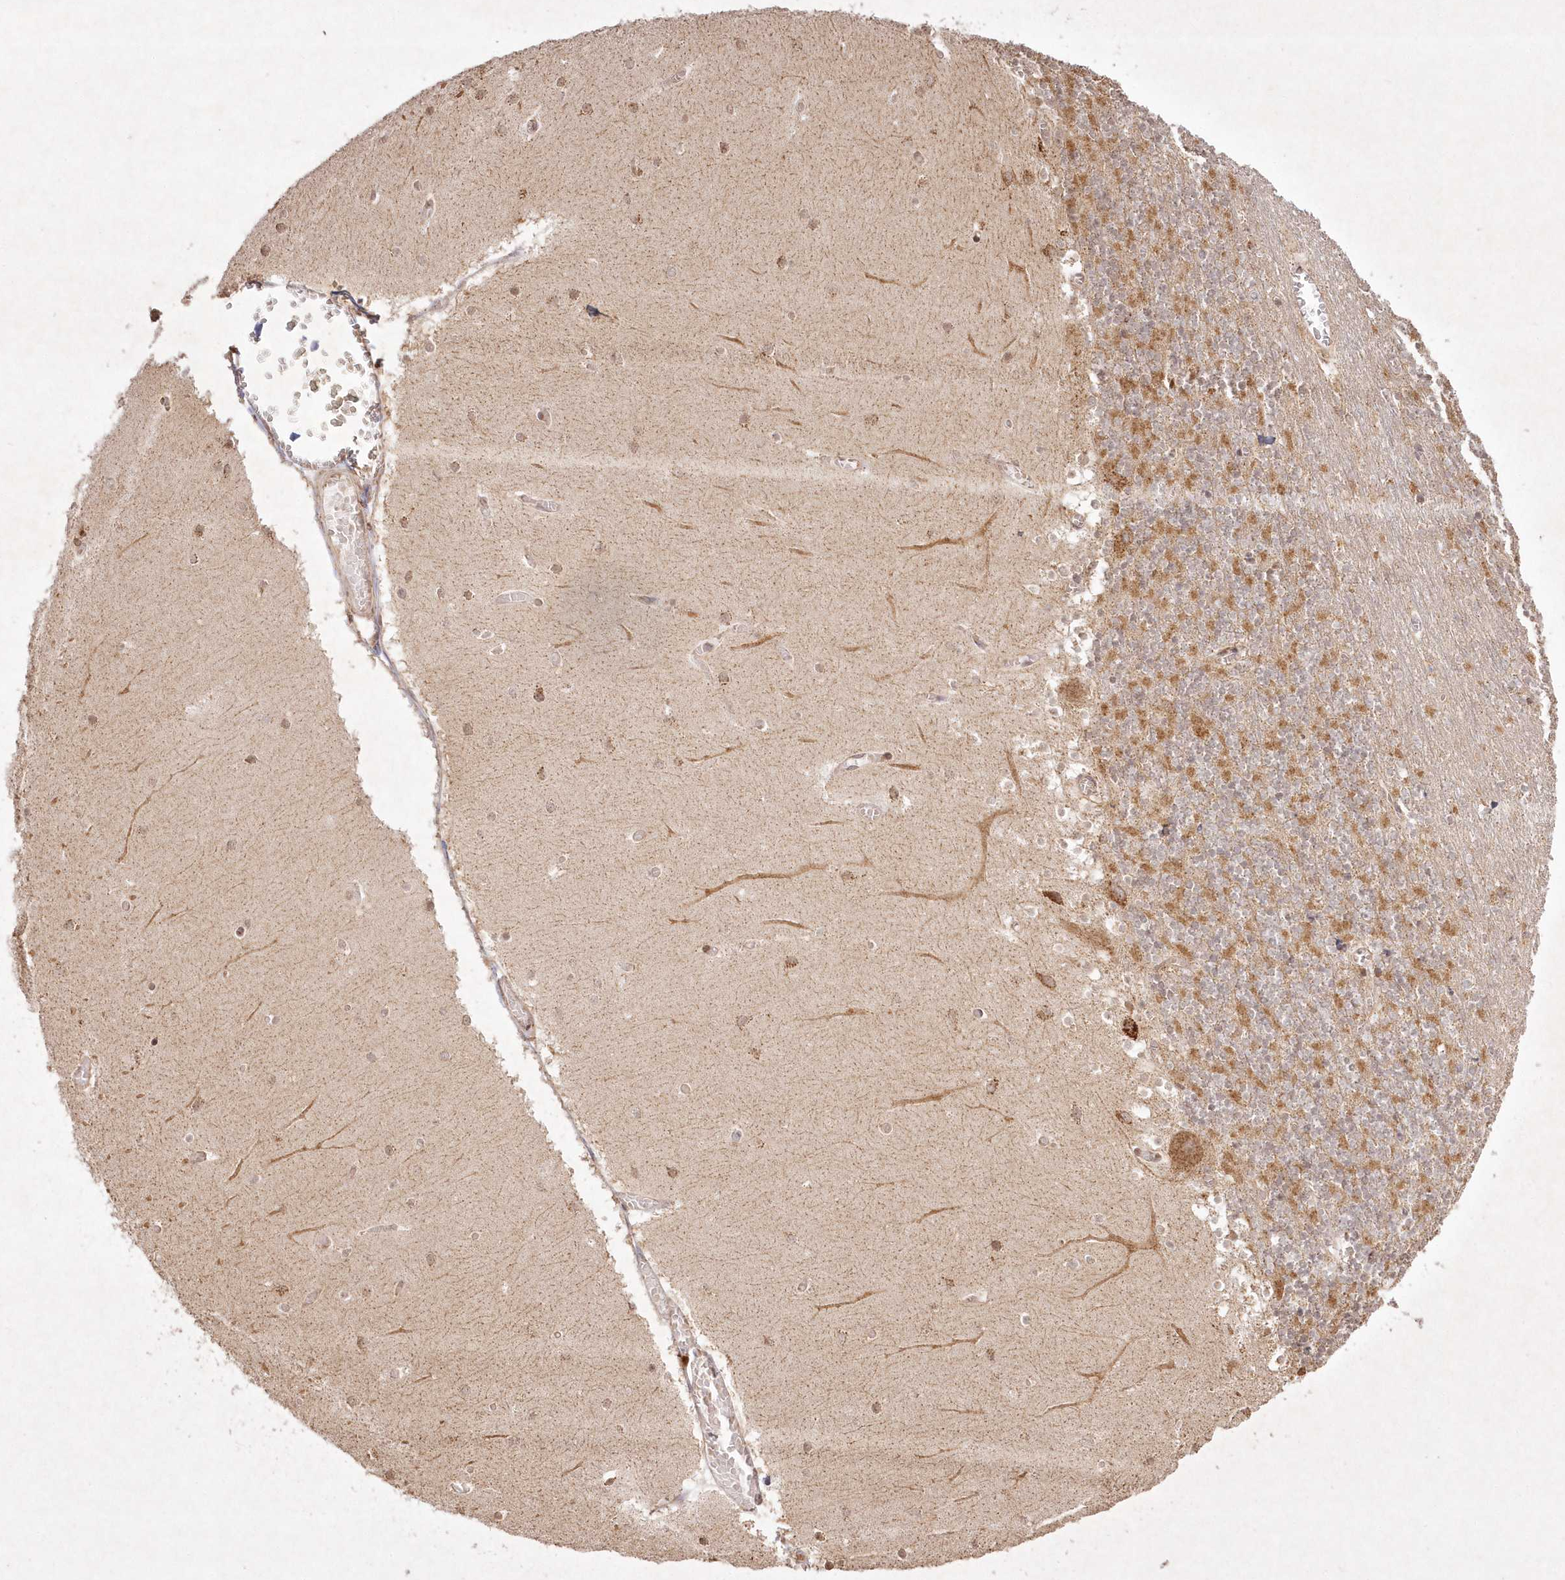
{"staining": {"intensity": "strong", "quantity": "25%-75%", "location": "cytoplasmic/membranous"}, "tissue": "cerebellum", "cell_type": "Cells in granular layer", "image_type": "normal", "snomed": [{"axis": "morphology", "description": "Normal tissue, NOS"}, {"axis": "topography", "description": "Cerebellum"}], "caption": "Approximately 25%-75% of cells in granular layer in unremarkable human cerebellum exhibit strong cytoplasmic/membranous protein staining as visualized by brown immunohistochemical staining.", "gene": "LRPPRC", "patient": {"sex": "female", "age": 28}}